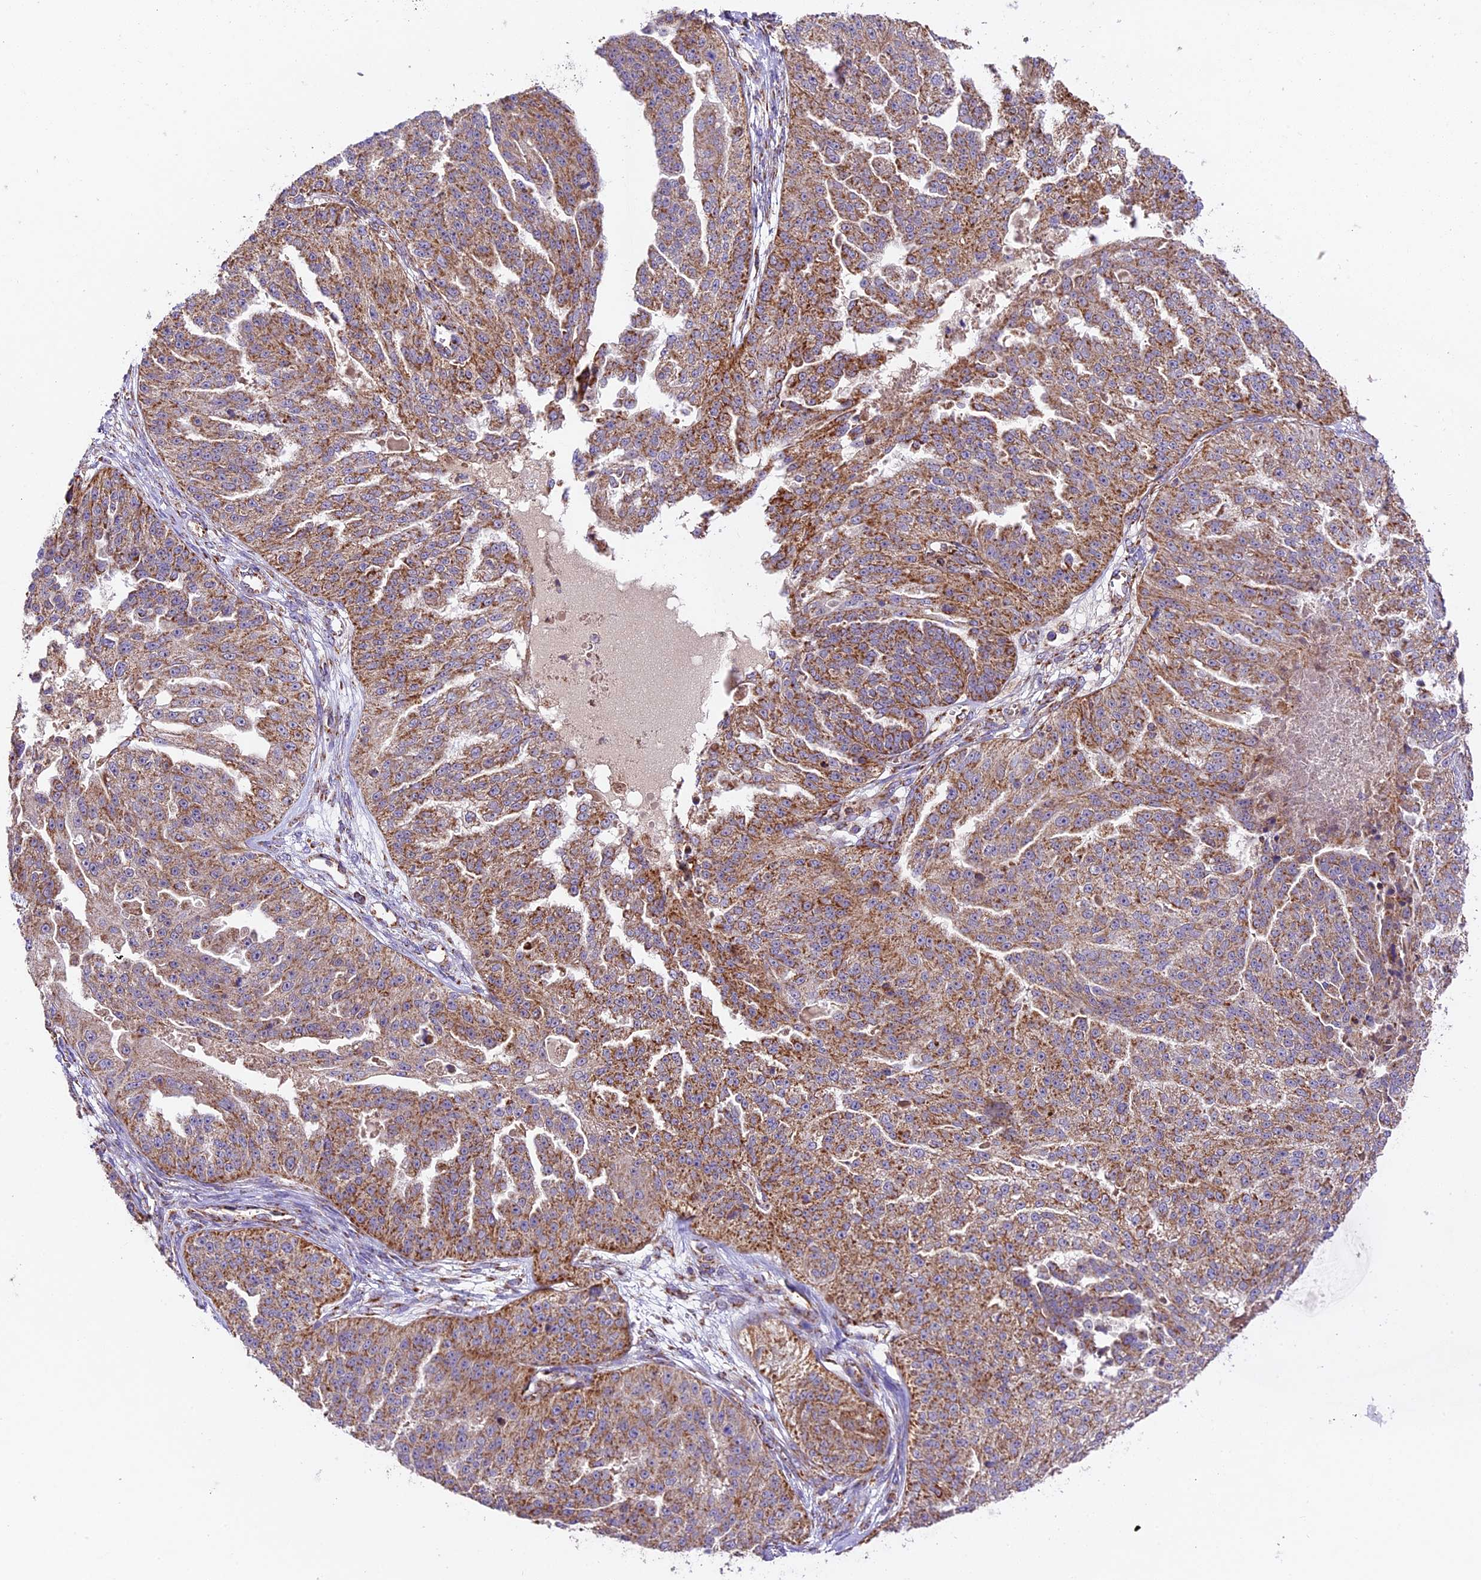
{"staining": {"intensity": "moderate", "quantity": ">75%", "location": "cytoplasmic/membranous"}, "tissue": "ovarian cancer", "cell_type": "Tumor cells", "image_type": "cancer", "snomed": [{"axis": "morphology", "description": "Cystadenocarcinoma, serous, NOS"}, {"axis": "topography", "description": "Ovary"}], "caption": "Immunohistochemistry staining of ovarian cancer (serous cystadenocarcinoma), which reveals medium levels of moderate cytoplasmic/membranous positivity in about >75% of tumor cells indicating moderate cytoplasmic/membranous protein expression. The staining was performed using DAB (brown) for protein detection and nuclei were counterstained in hematoxylin (blue).", "gene": "NDUFA8", "patient": {"sex": "female", "age": 58}}